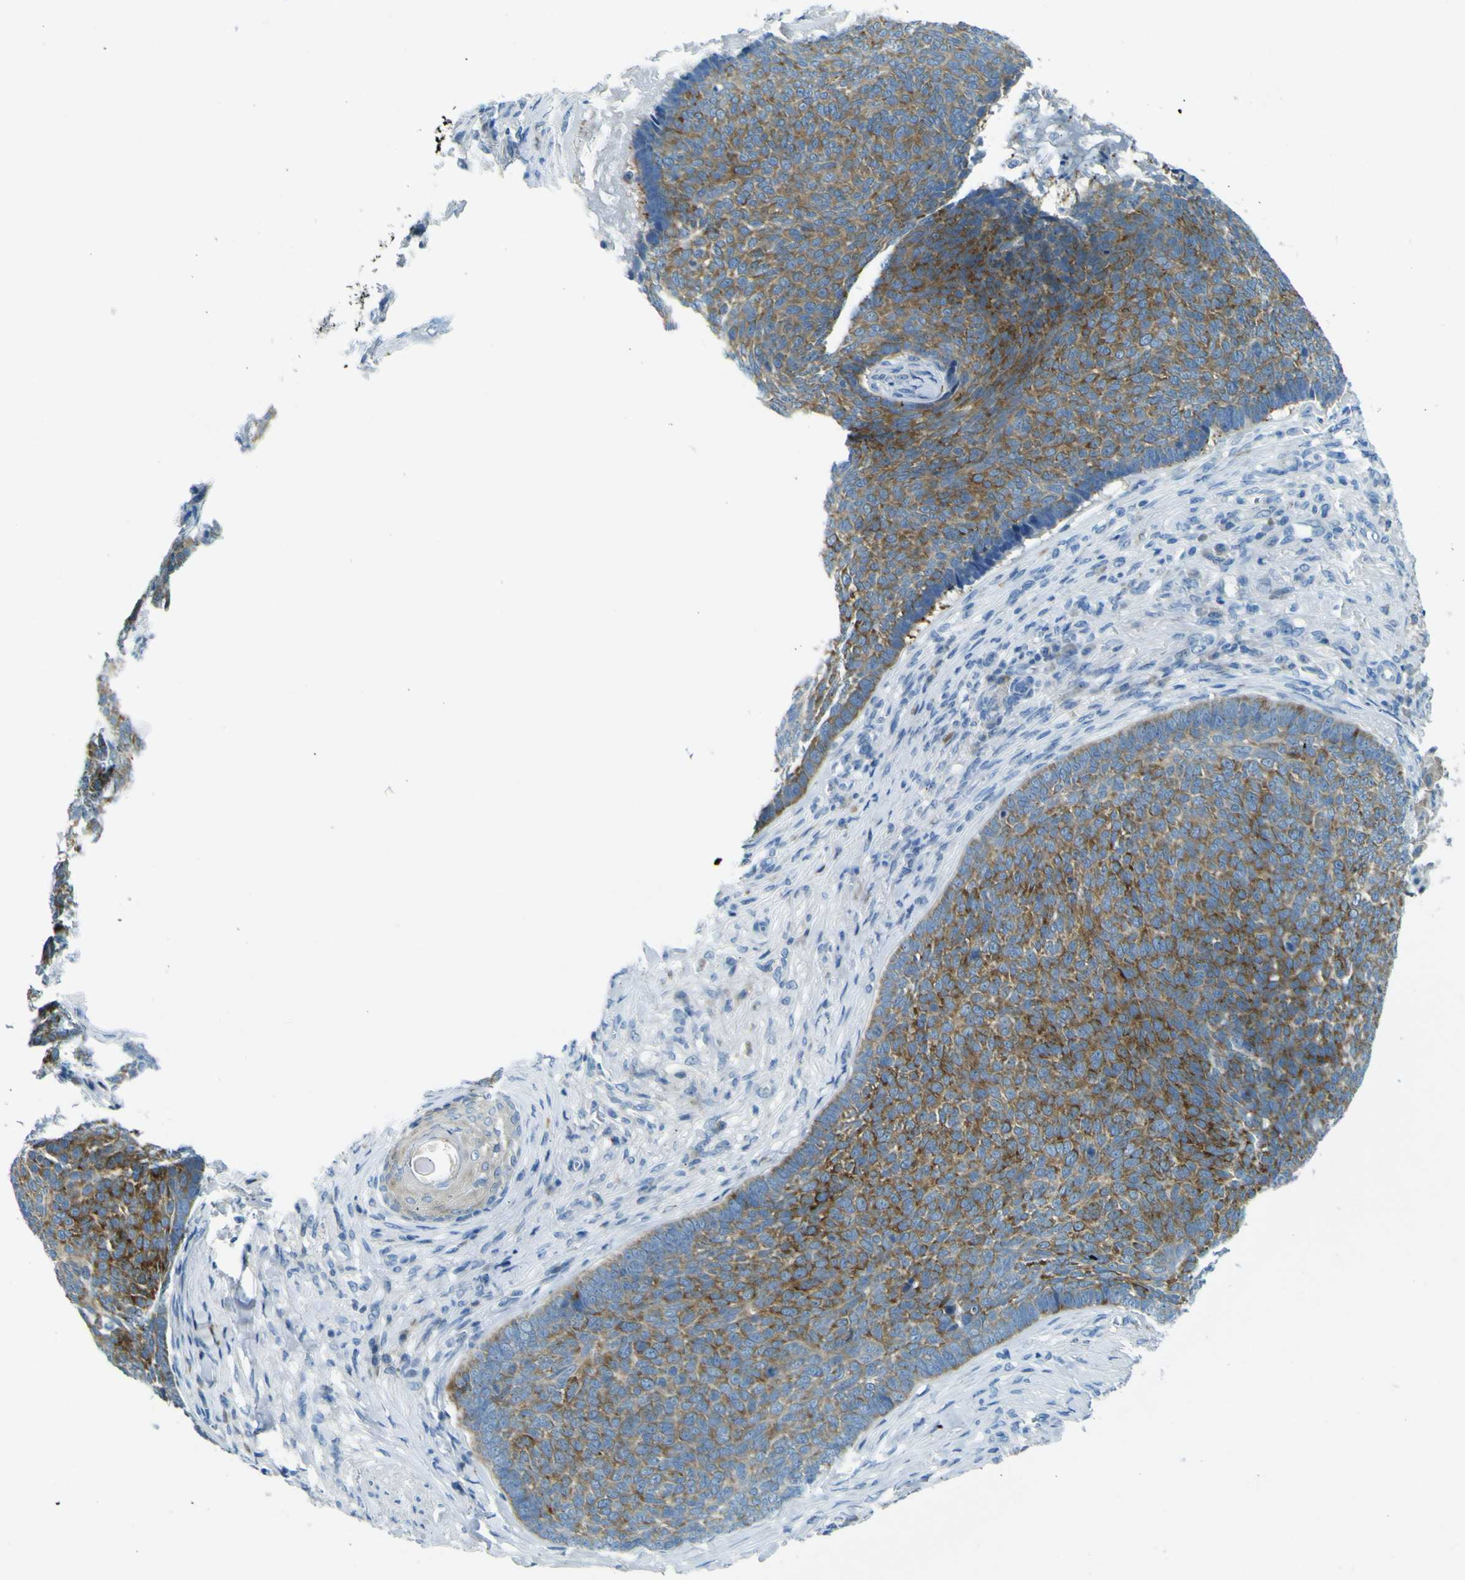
{"staining": {"intensity": "strong", "quantity": "25%-75%", "location": "cytoplasmic/membranous"}, "tissue": "skin cancer", "cell_type": "Tumor cells", "image_type": "cancer", "snomed": [{"axis": "morphology", "description": "Basal cell carcinoma"}, {"axis": "topography", "description": "Skin"}], "caption": "The micrograph displays staining of skin cancer, revealing strong cytoplasmic/membranous protein positivity (brown color) within tumor cells. (Brightfield microscopy of DAB IHC at high magnification).", "gene": "SORCS1", "patient": {"sex": "male", "age": 84}}